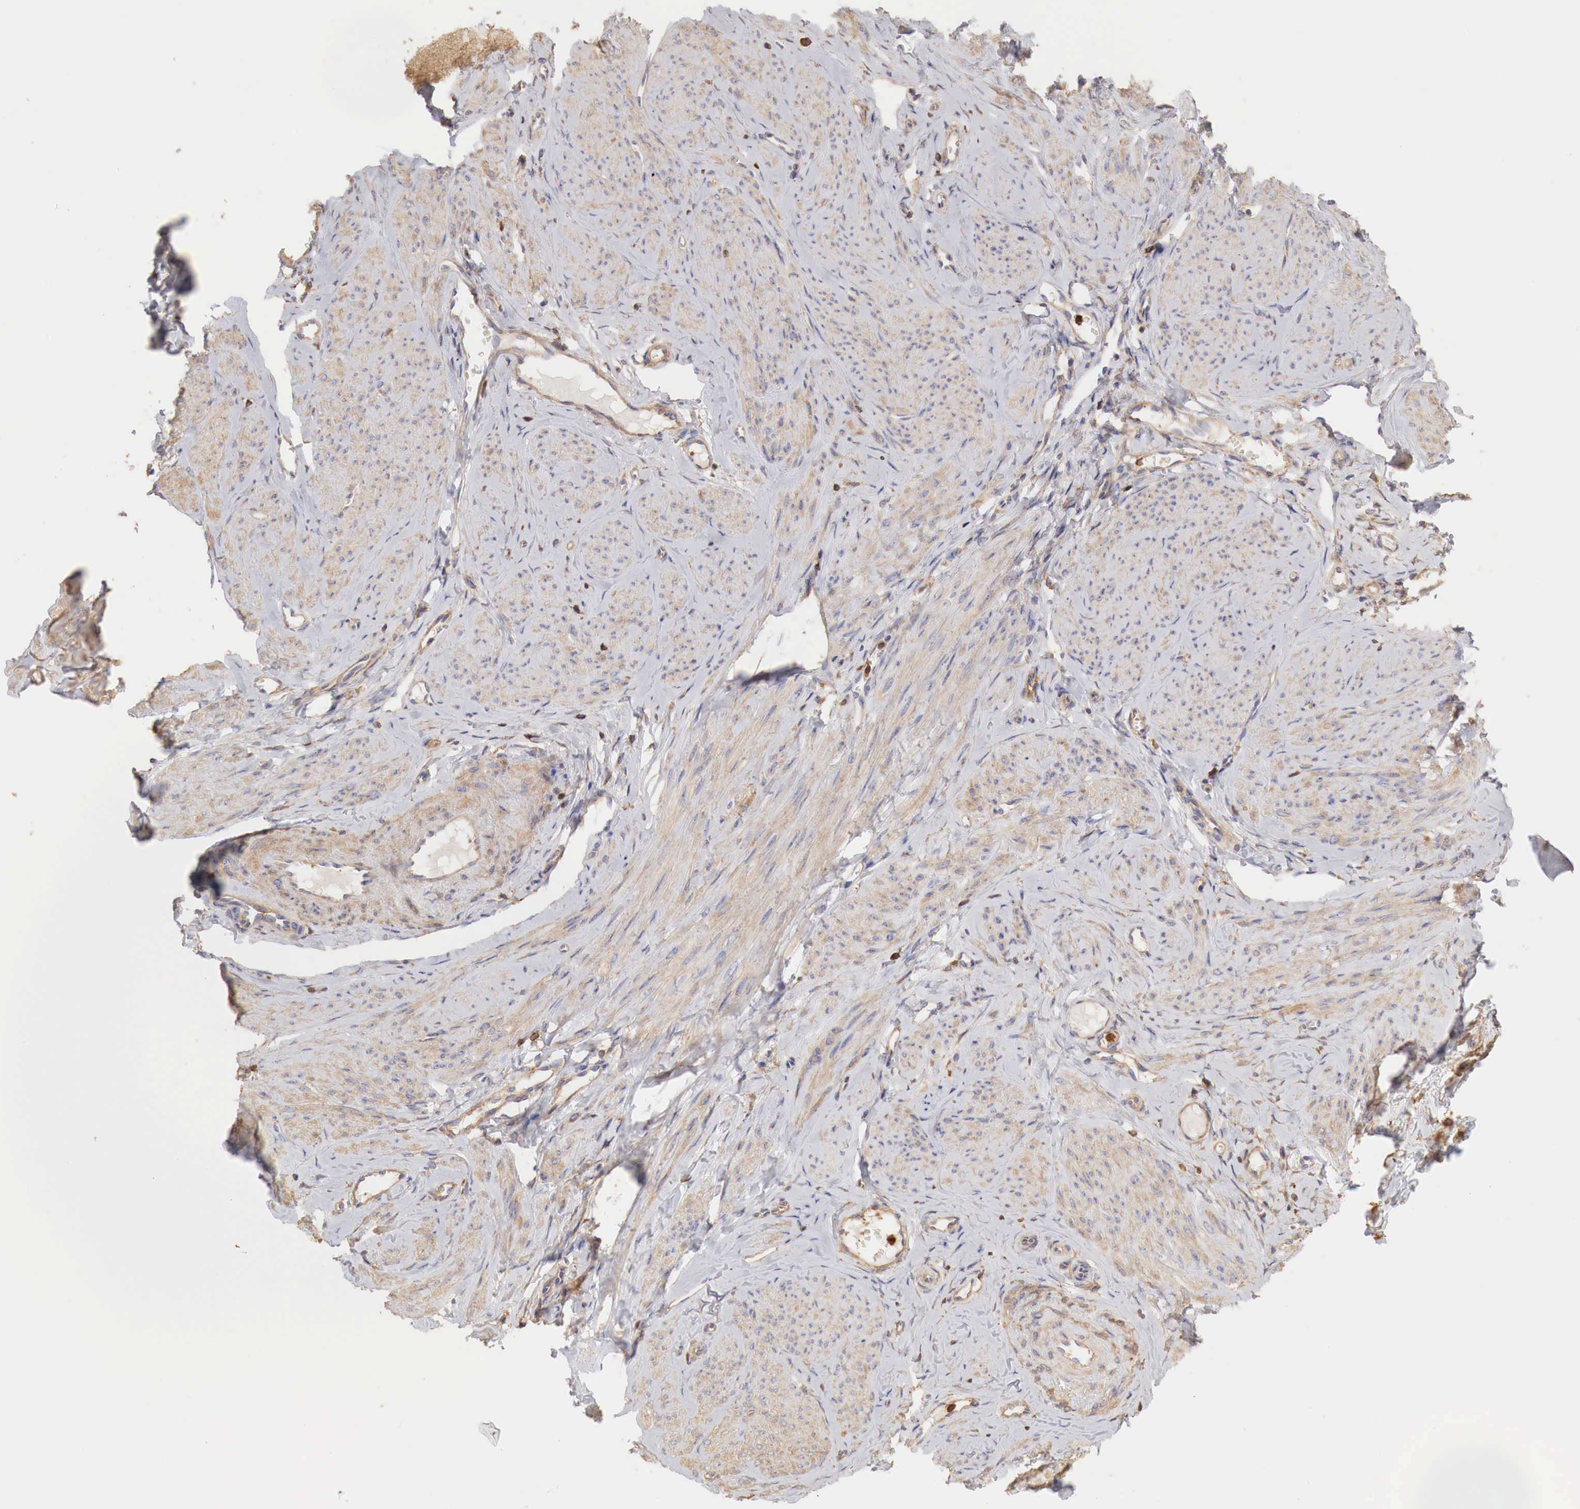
{"staining": {"intensity": "moderate", "quantity": "25%-75%", "location": "cytoplasmic/membranous"}, "tissue": "smooth muscle", "cell_type": "Smooth muscle cells", "image_type": "normal", "snomed": [{"axis": "morphology", "description": "Normal tissue, NOS"}, {"axis": "topography", "description": "Uterus"}], "caption": "This is an image of immunohistochemistry staining of normal smooth muscle, which shows moderate positivity in the cytoplasmic/membranous of smooth muscle cells.", "gene": "G6PD", "patient": {"sex": "female", "age": 45}}